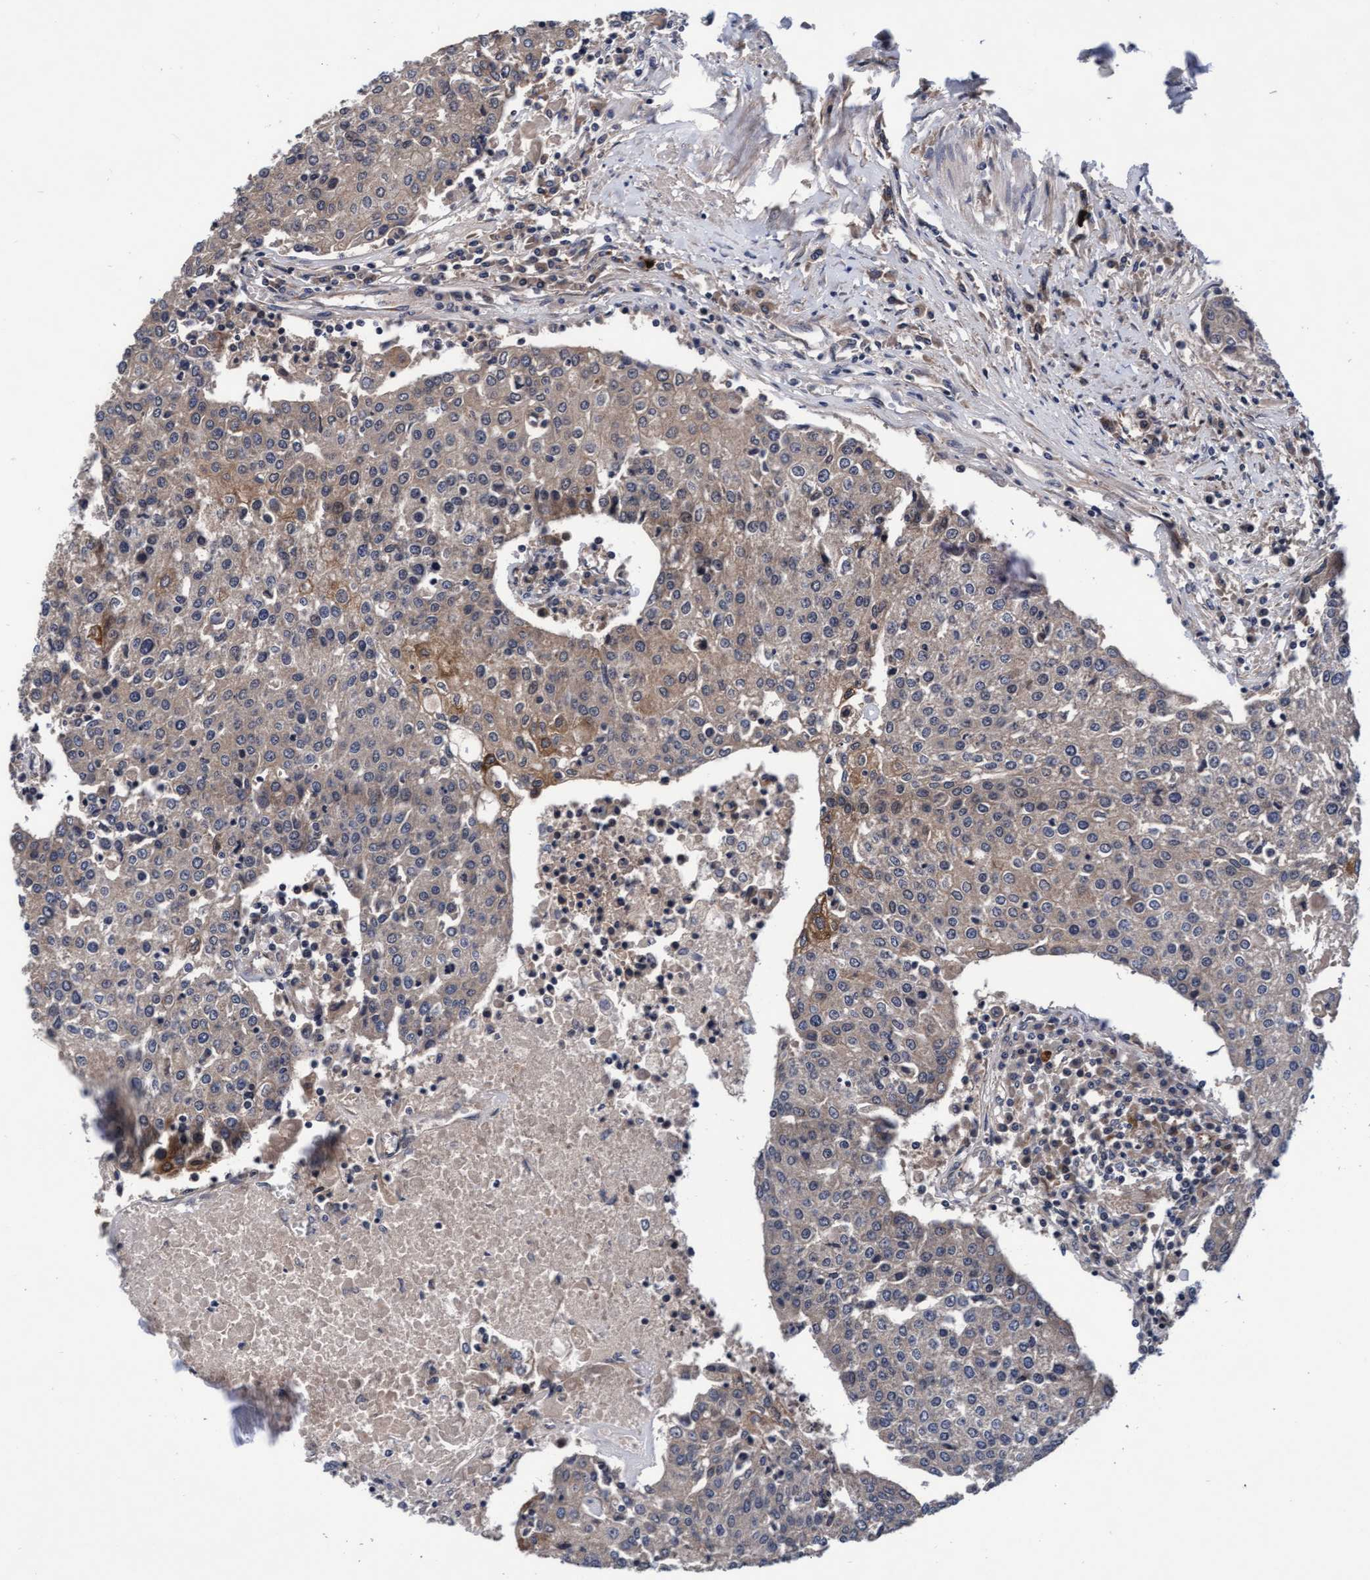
{"staining": {"intensity": "weak", "quantity": "<25%", "location": "cytoplasmic/membranous"}, "tissue": "urothelial cancer", "cell_type": "Tumor cells", "image_type": "cancer", "snomed": [{"axis": "morphology", "description": "Urothelial carcinoma, High grade"}, {"axis": "topography", "description": "Urinary bladder"}], "caption": "Immunohistochemistry histopathology image of neoplastic tissue: high-grade urothelial carcinoma stained with DAB (3,3'-diaminobenzidine) reveals no significant protein positivity in tumor cells.", "gene": "EFCAB13", "patient": {"sex": "female", "age": 85}}